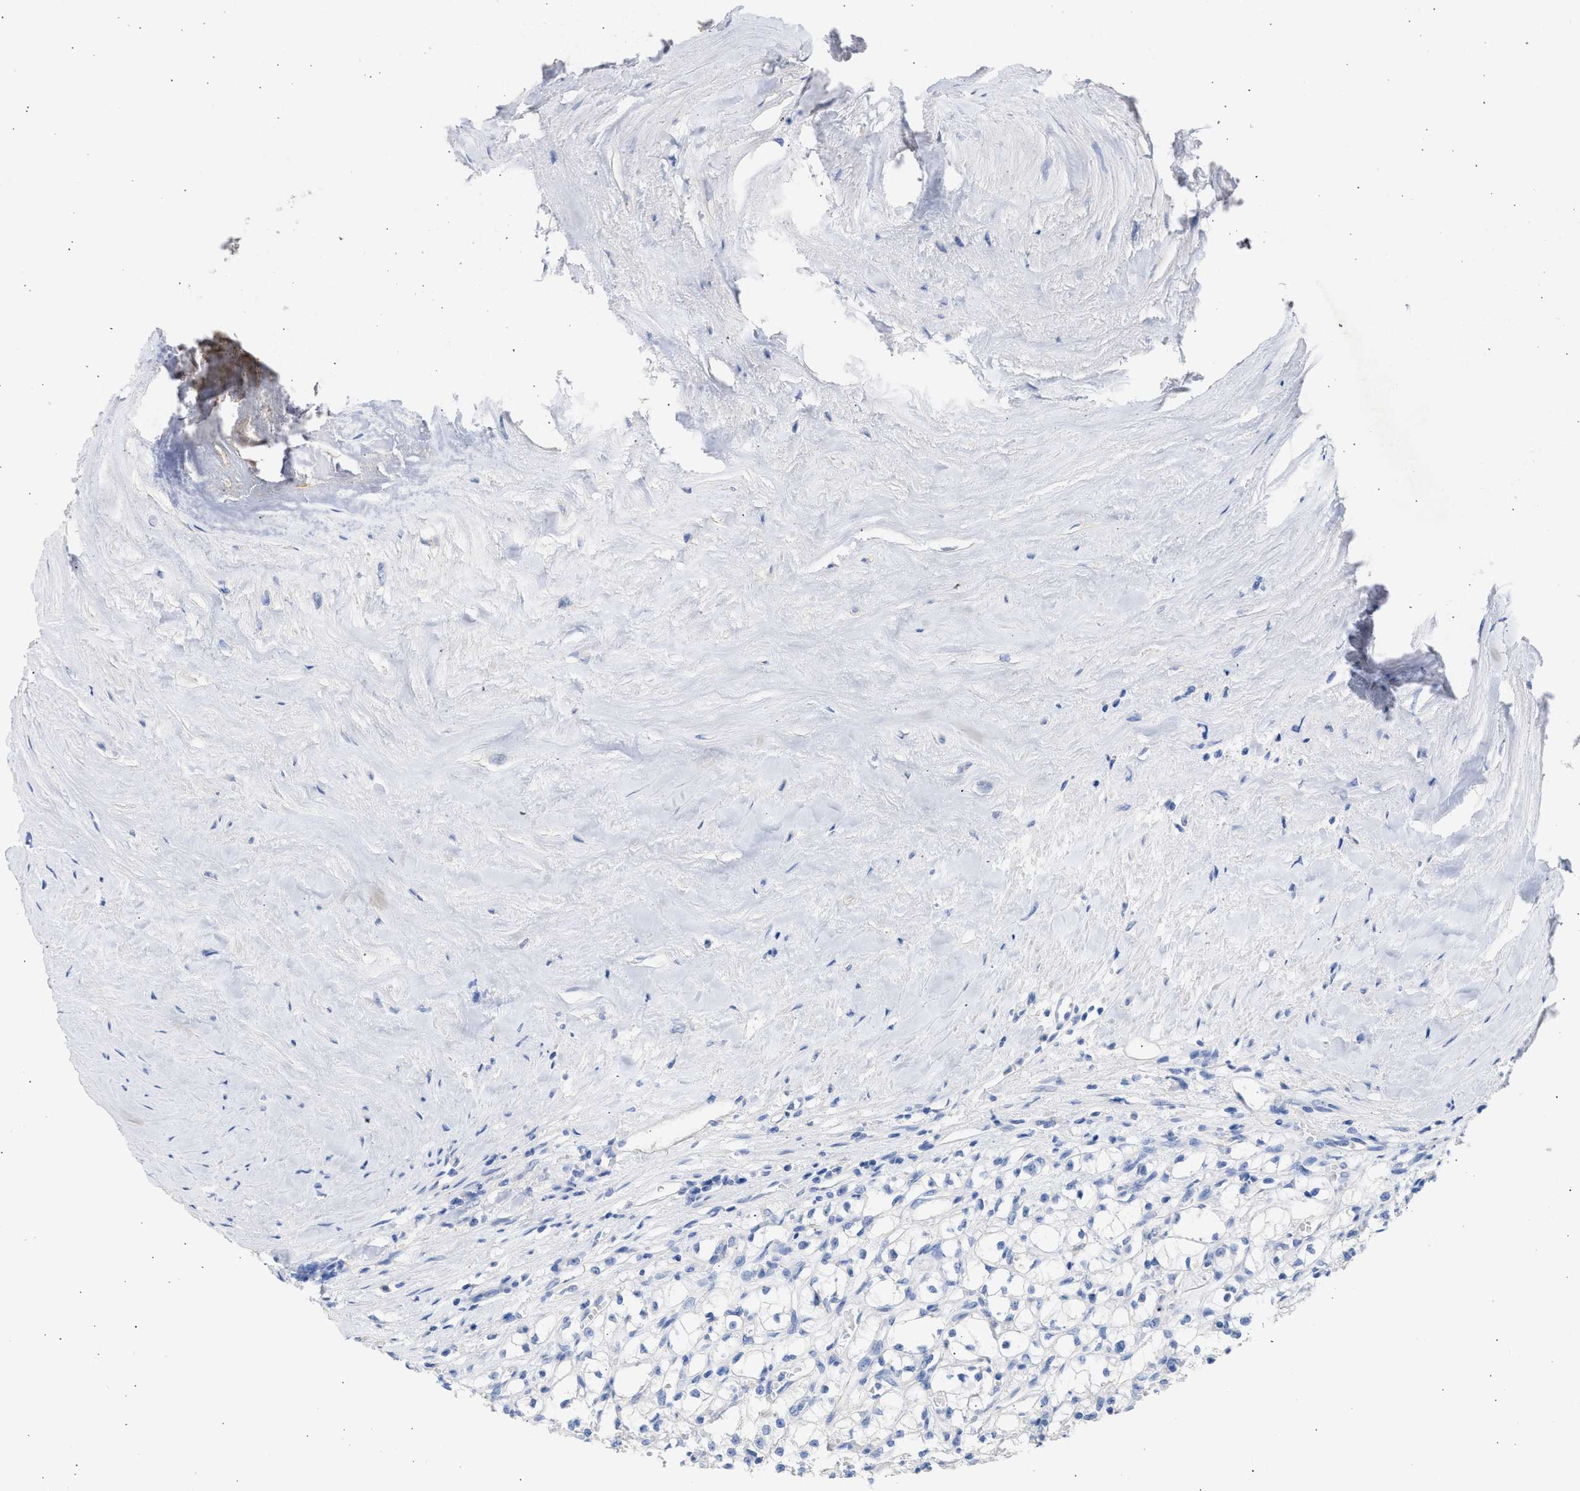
{"staining": {"intensity": "negative", "quantity": "none", "location": "none"}, "tissue": "renal cancer", "cell_type": "Tumor cells", "image_type": "cancer", "snomed": [{"axis": "morphology", "description": "Adenocarcinoma, NOS"}, {"axis": "topography", "description": "Kidney"}], "caption": "The image reveals no significant staining in tumor cells of renal cancer.", "gene": "RSPH1", "patient": {"sex": "male", "age": 56}}